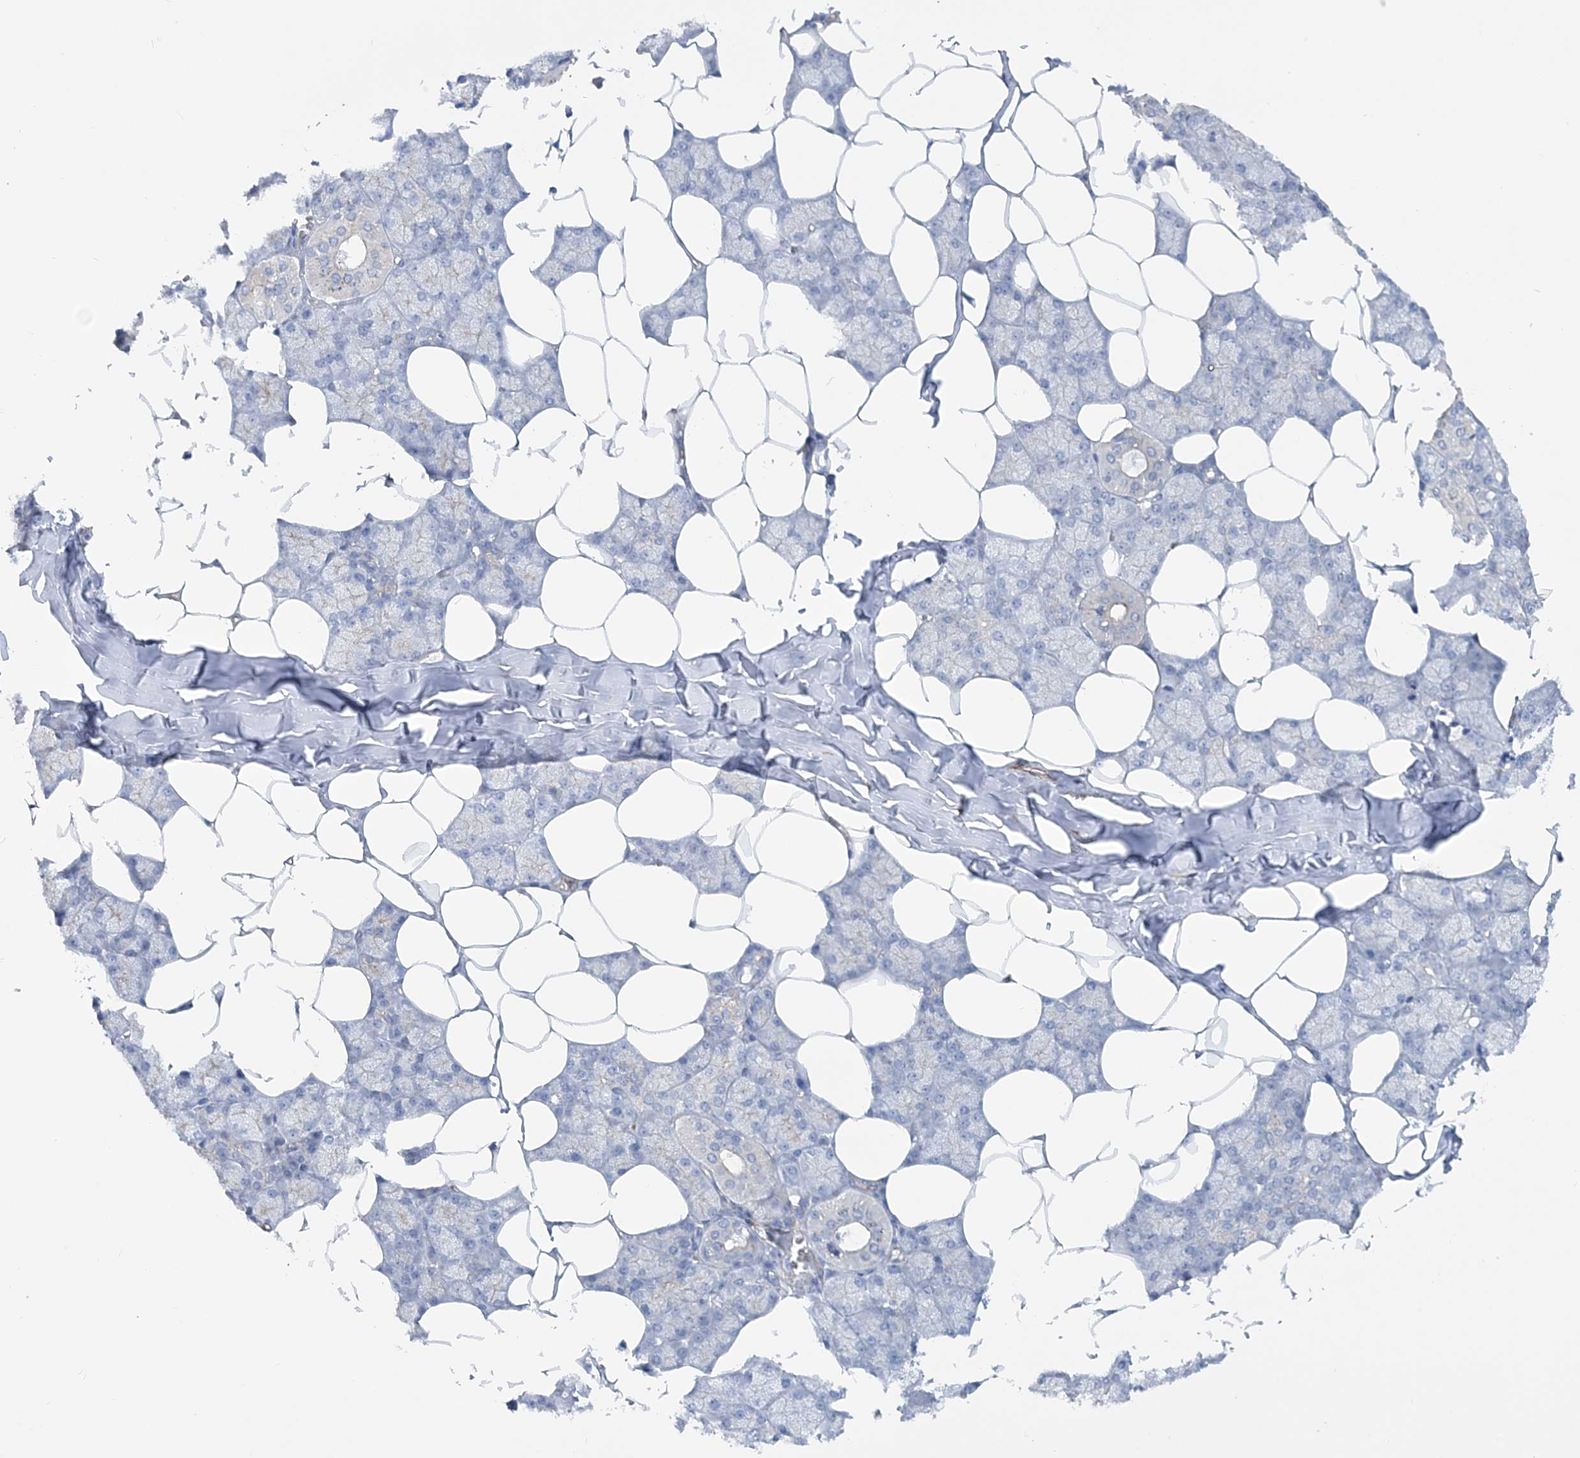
{"staining": {"intensity": "strong", "quantity": "<25%", "location": "cytoplasmic/membranous"}, "tissue": "salivary gland", "cell_type": "Glandular cells", "image_type": "normal", "snomed": [{"axis": "morphology", "description": "Normal tissue, NOS"}, {"axis": "topography", "description": "Salivary gland"}], "caption": "Protein positivity by immunohistochemistry (IHC) exhibits strong cytoplasmic/membranous staining in approximately <25% of glandular cells in normal salivary gland. Using DAB (brown) and hematoxylin (blue) stains, captured at high magnification using brightfield microscopy.", "gene": "RAB11FIP5", "patient": {"sex": "male", "age": 62}}